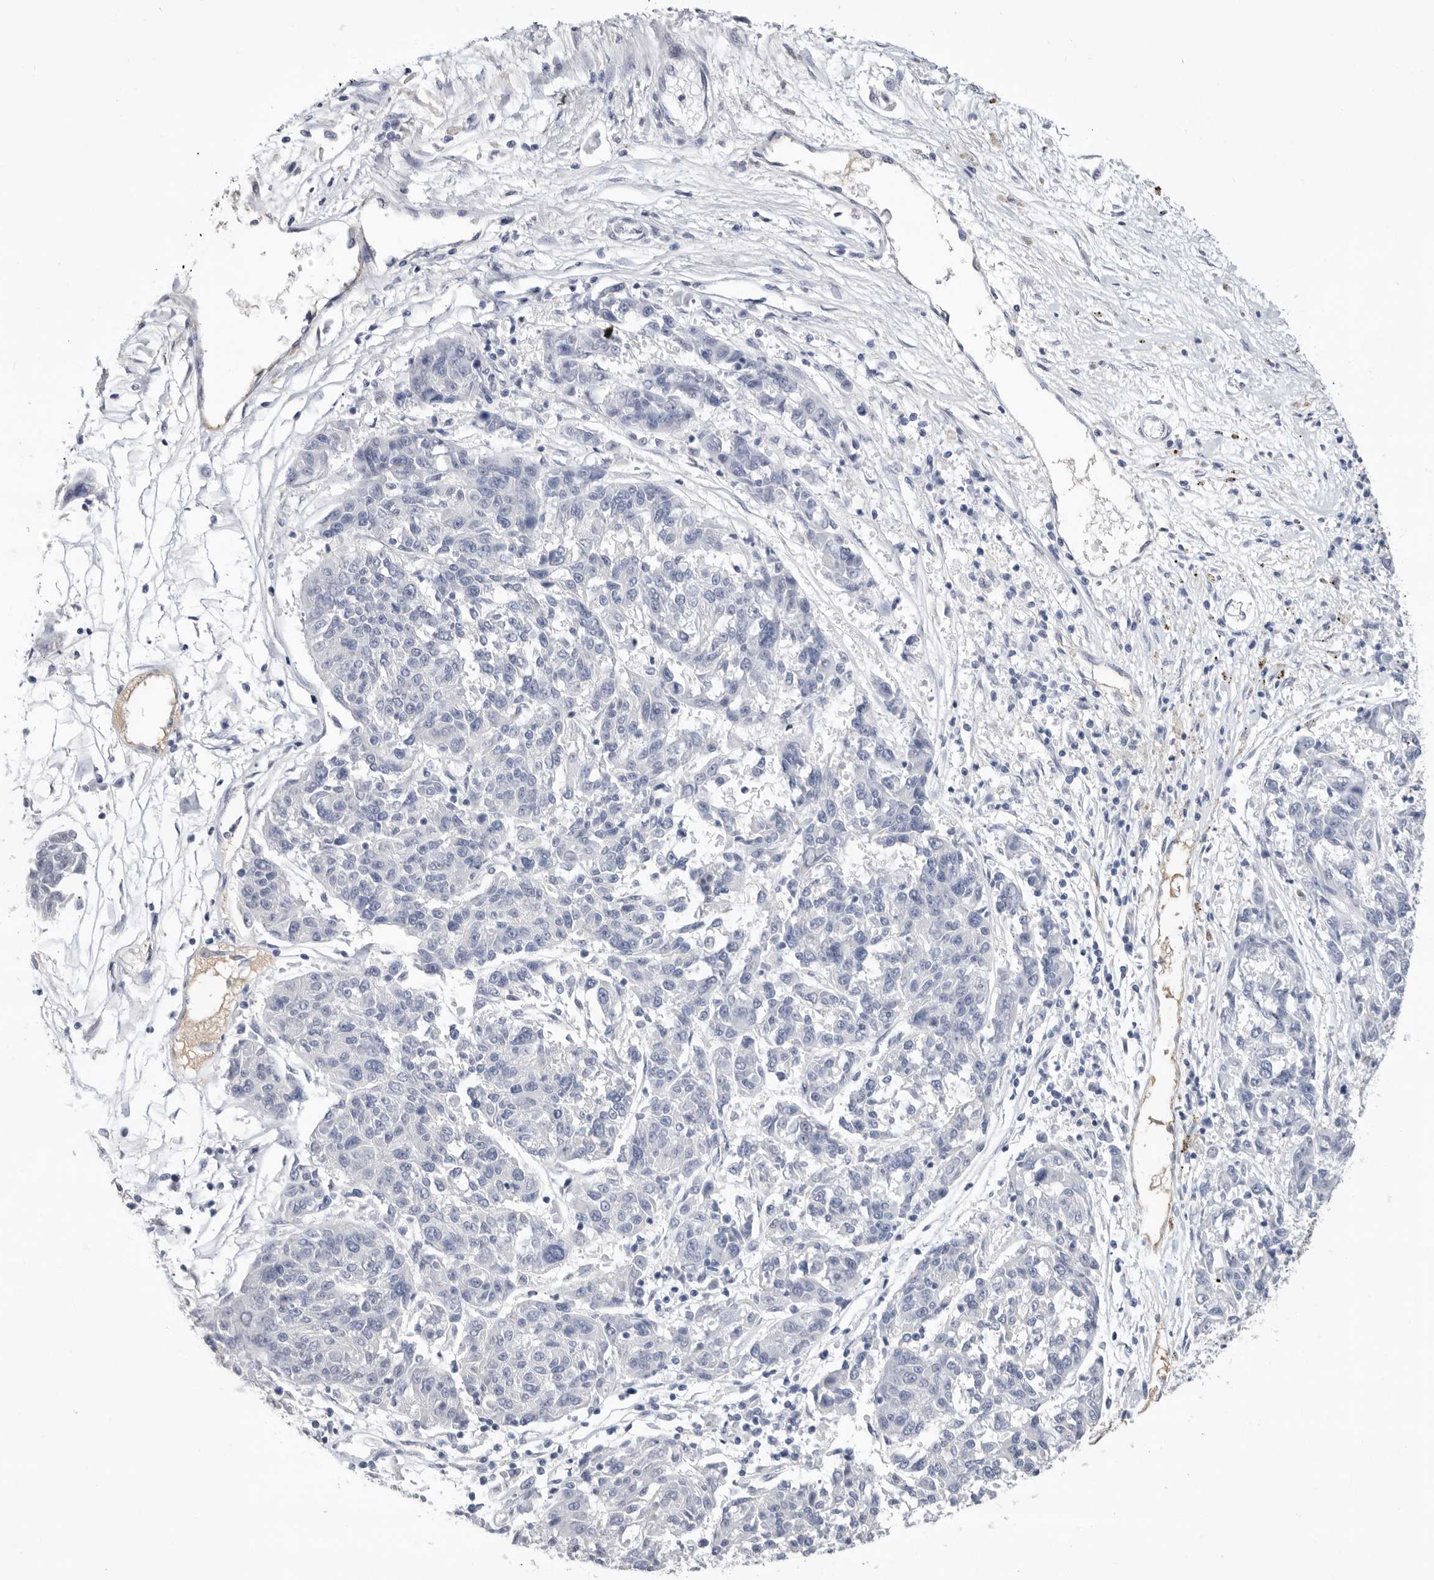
{"staining": {"intensity": "negative", "quantity": "none", "location": "none"}, "tissue": "melanoma", "cell_type": "Tumor cells", "image_type": "cancer", "snomed": [{"axis": "morphology", "description": "Malignant melanoma, NOS"}, {"axis": "topography", "description": "Skin"}], "caption": "Immunohistochemical staining of human melanoma demonstrates no significant positivity in tumor cells.", "gene": "APOA2", "patient": {"sex": "male", "age": 53}}